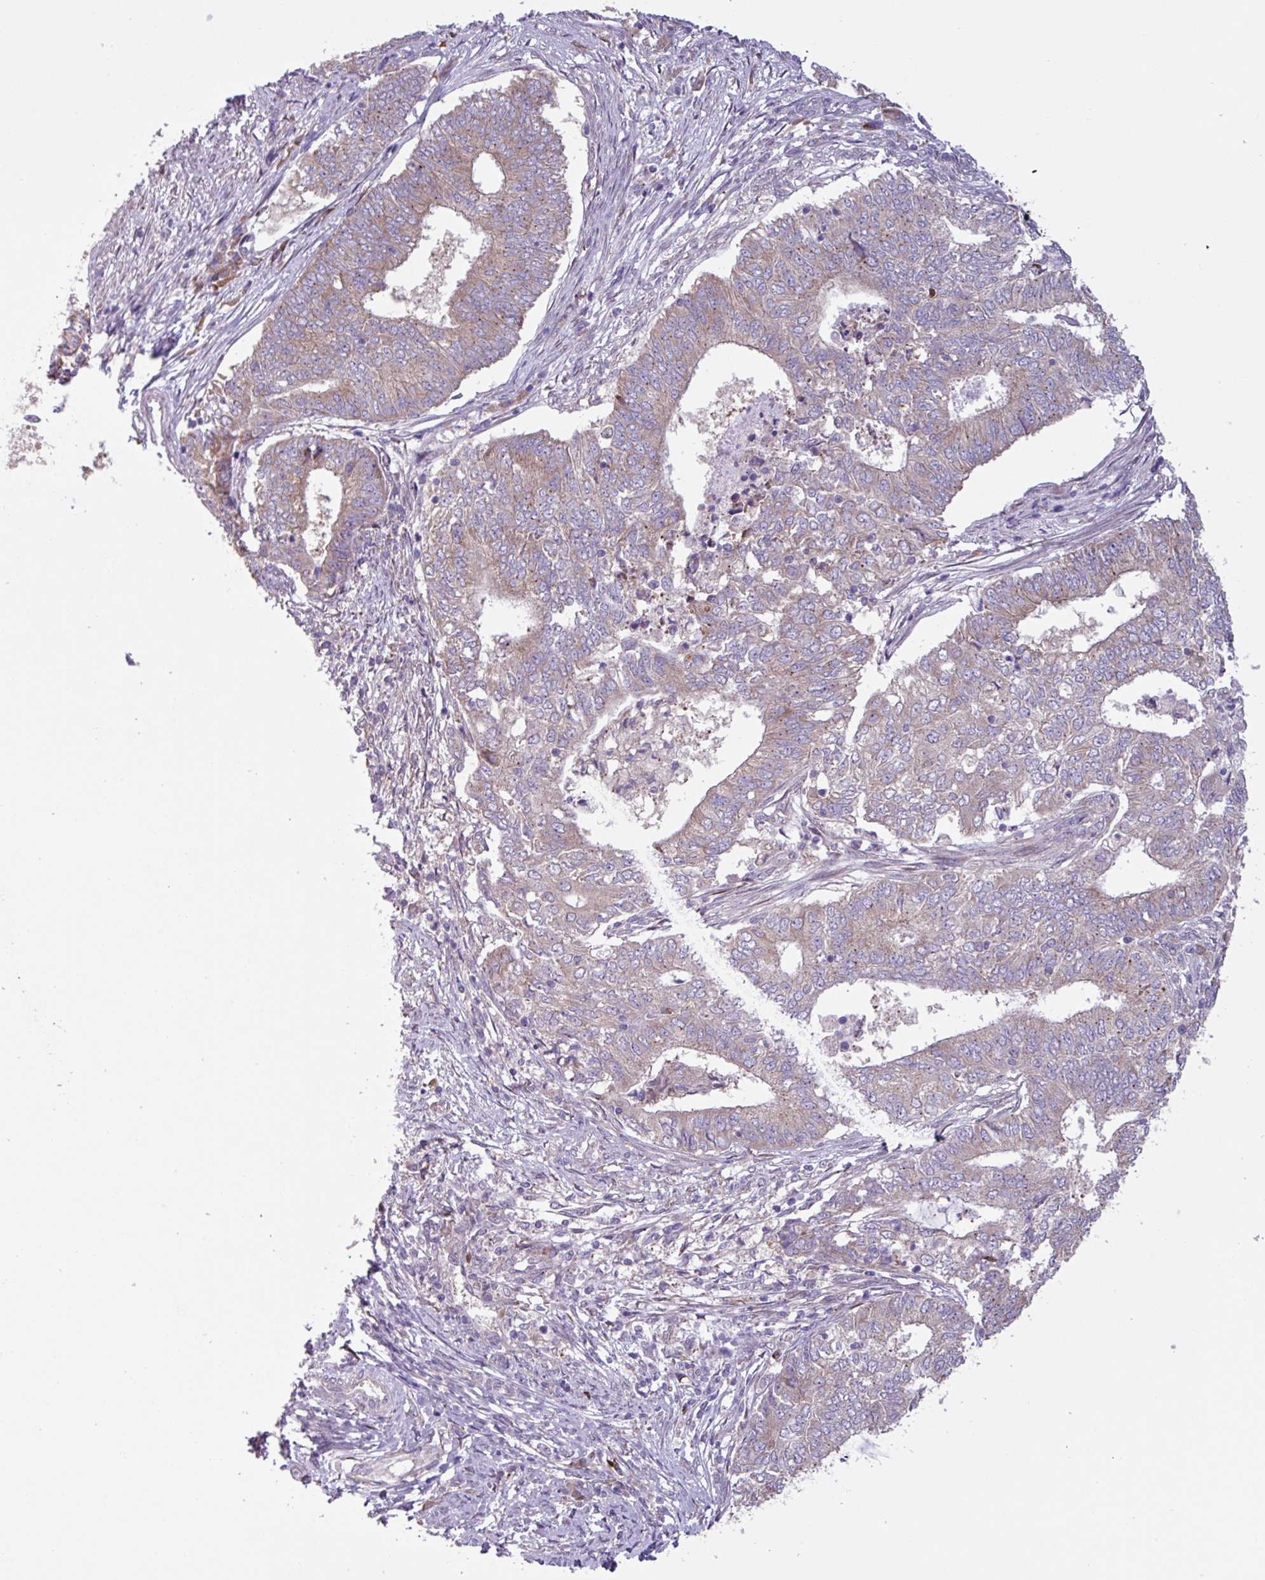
{"staining": {"intensity": "weak", "quantity": ">75%", "location": "cytoplasmic/membranous"}, "tissue": "endometrial cancer", "cell_type": "Tumor cells", "image_type": "cancer", "snomed": [{"axis": "morphology", "description": "Adenocarcinoma, NOS"}, {"axis": "topography", "description": "Endometrium"}], "caption": "The histopathology image reveals a brown stain indicating the presence of a protein in the cytoplasmic/membranous of tumor cells in adenocarcinoma (endometrial). The protein is shown in brown color, while the nuclei are stained blue.", "gene": "C20orf27", "patient": {"sex": "female", "age": 62}}